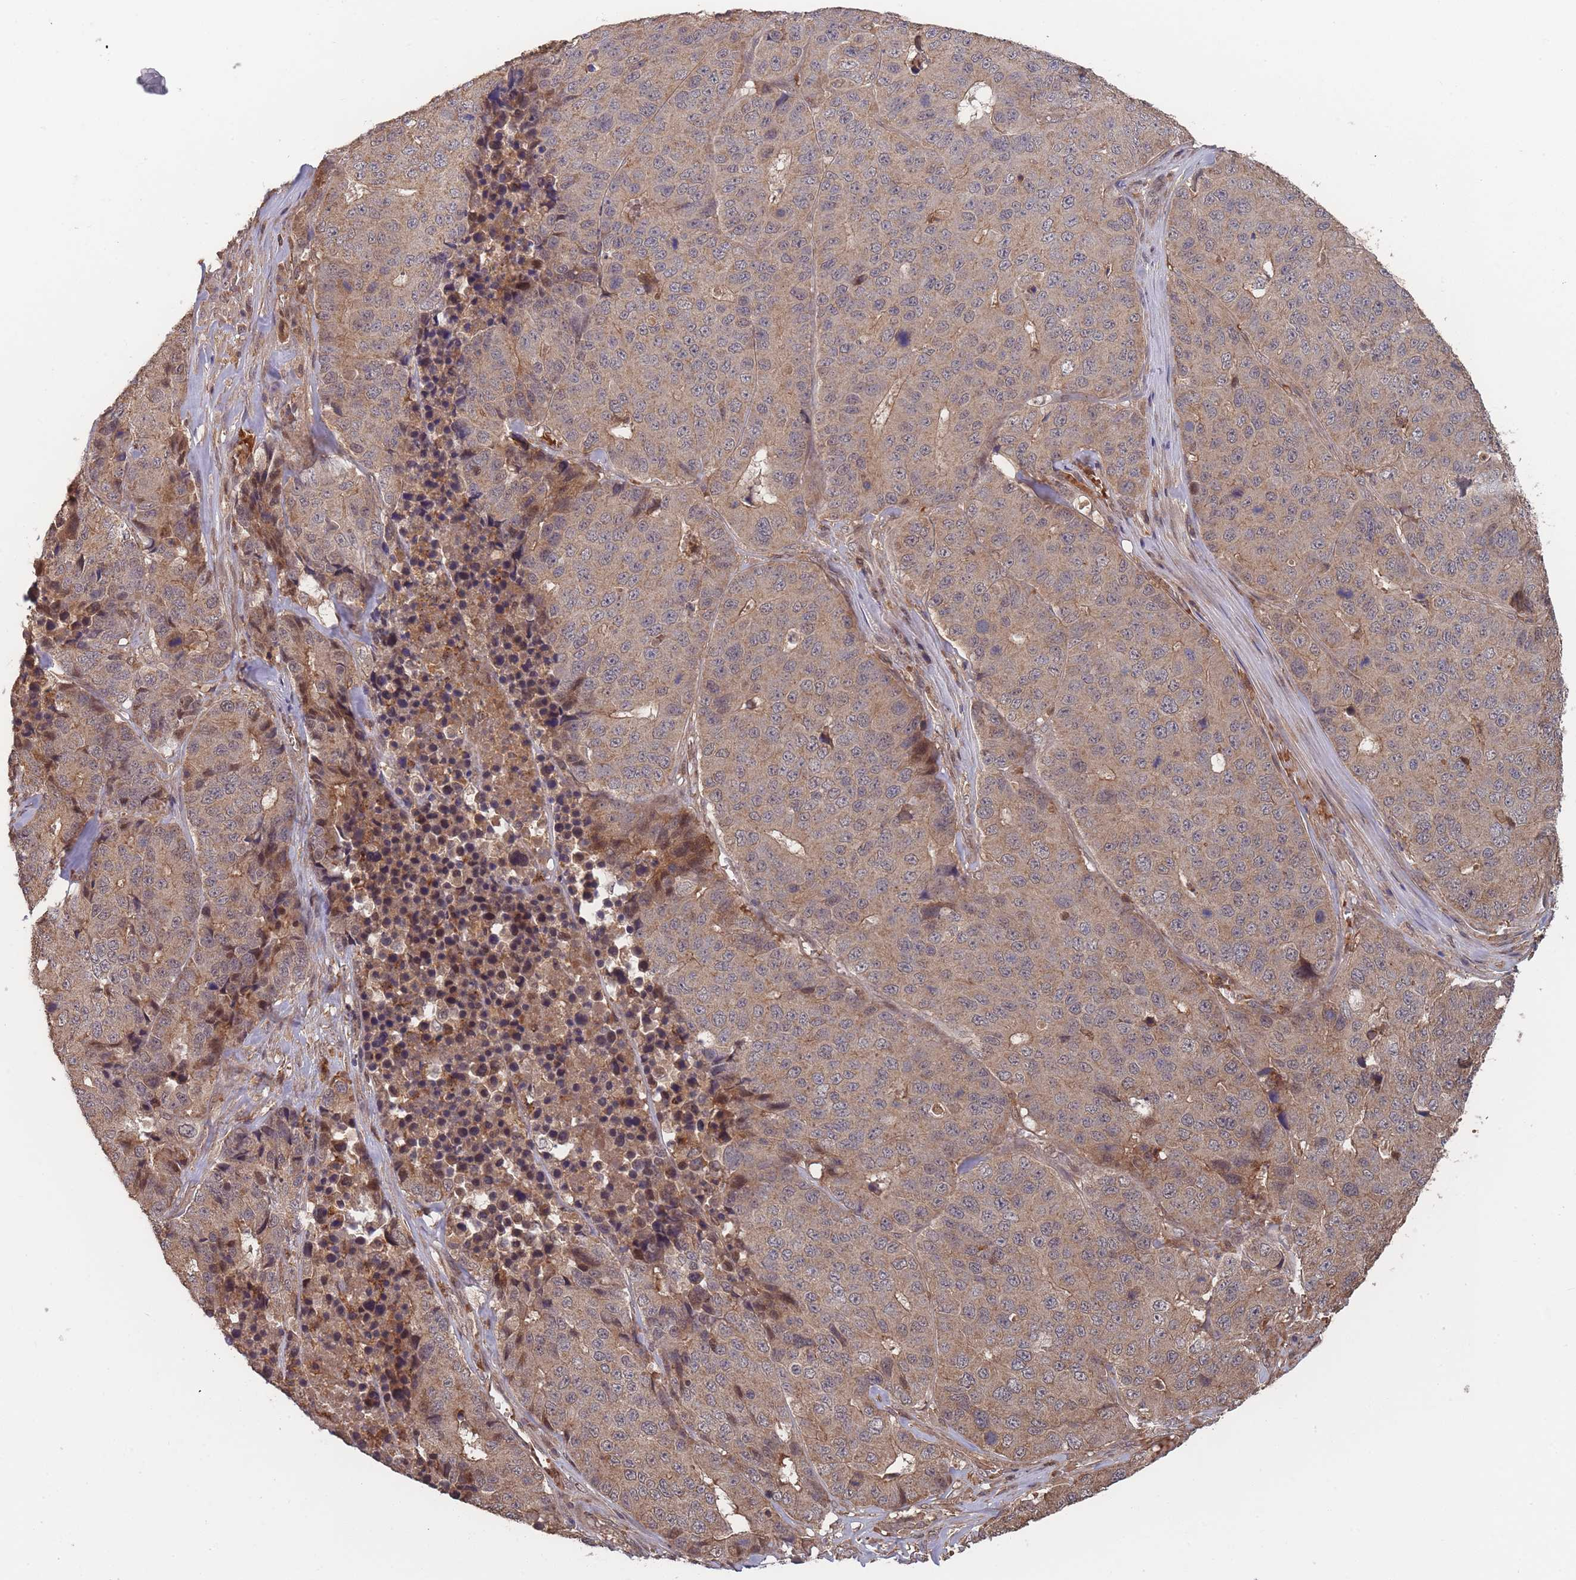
{"staining": {"intensity": "weak", "quantity": ">75%", "location": "cytoplasmic/membranous"}, "tissue": "stomach cancer", "cell_type": "Tumor cells", "image_type": "cancer", "snomed": [{"axis": "morphology", "description": "Adenocarcinoma, NOS"}, {"axis": "topography", "description": "Stomach"}], "caption": "DAB immunohistochemical staining of human stomach cancer shows weak cytoplasmic/membranous protein expression in approximately >75% of tumor cells.", "gene": "SF3B1", "patient": {"sex": "male", "age": 71}}